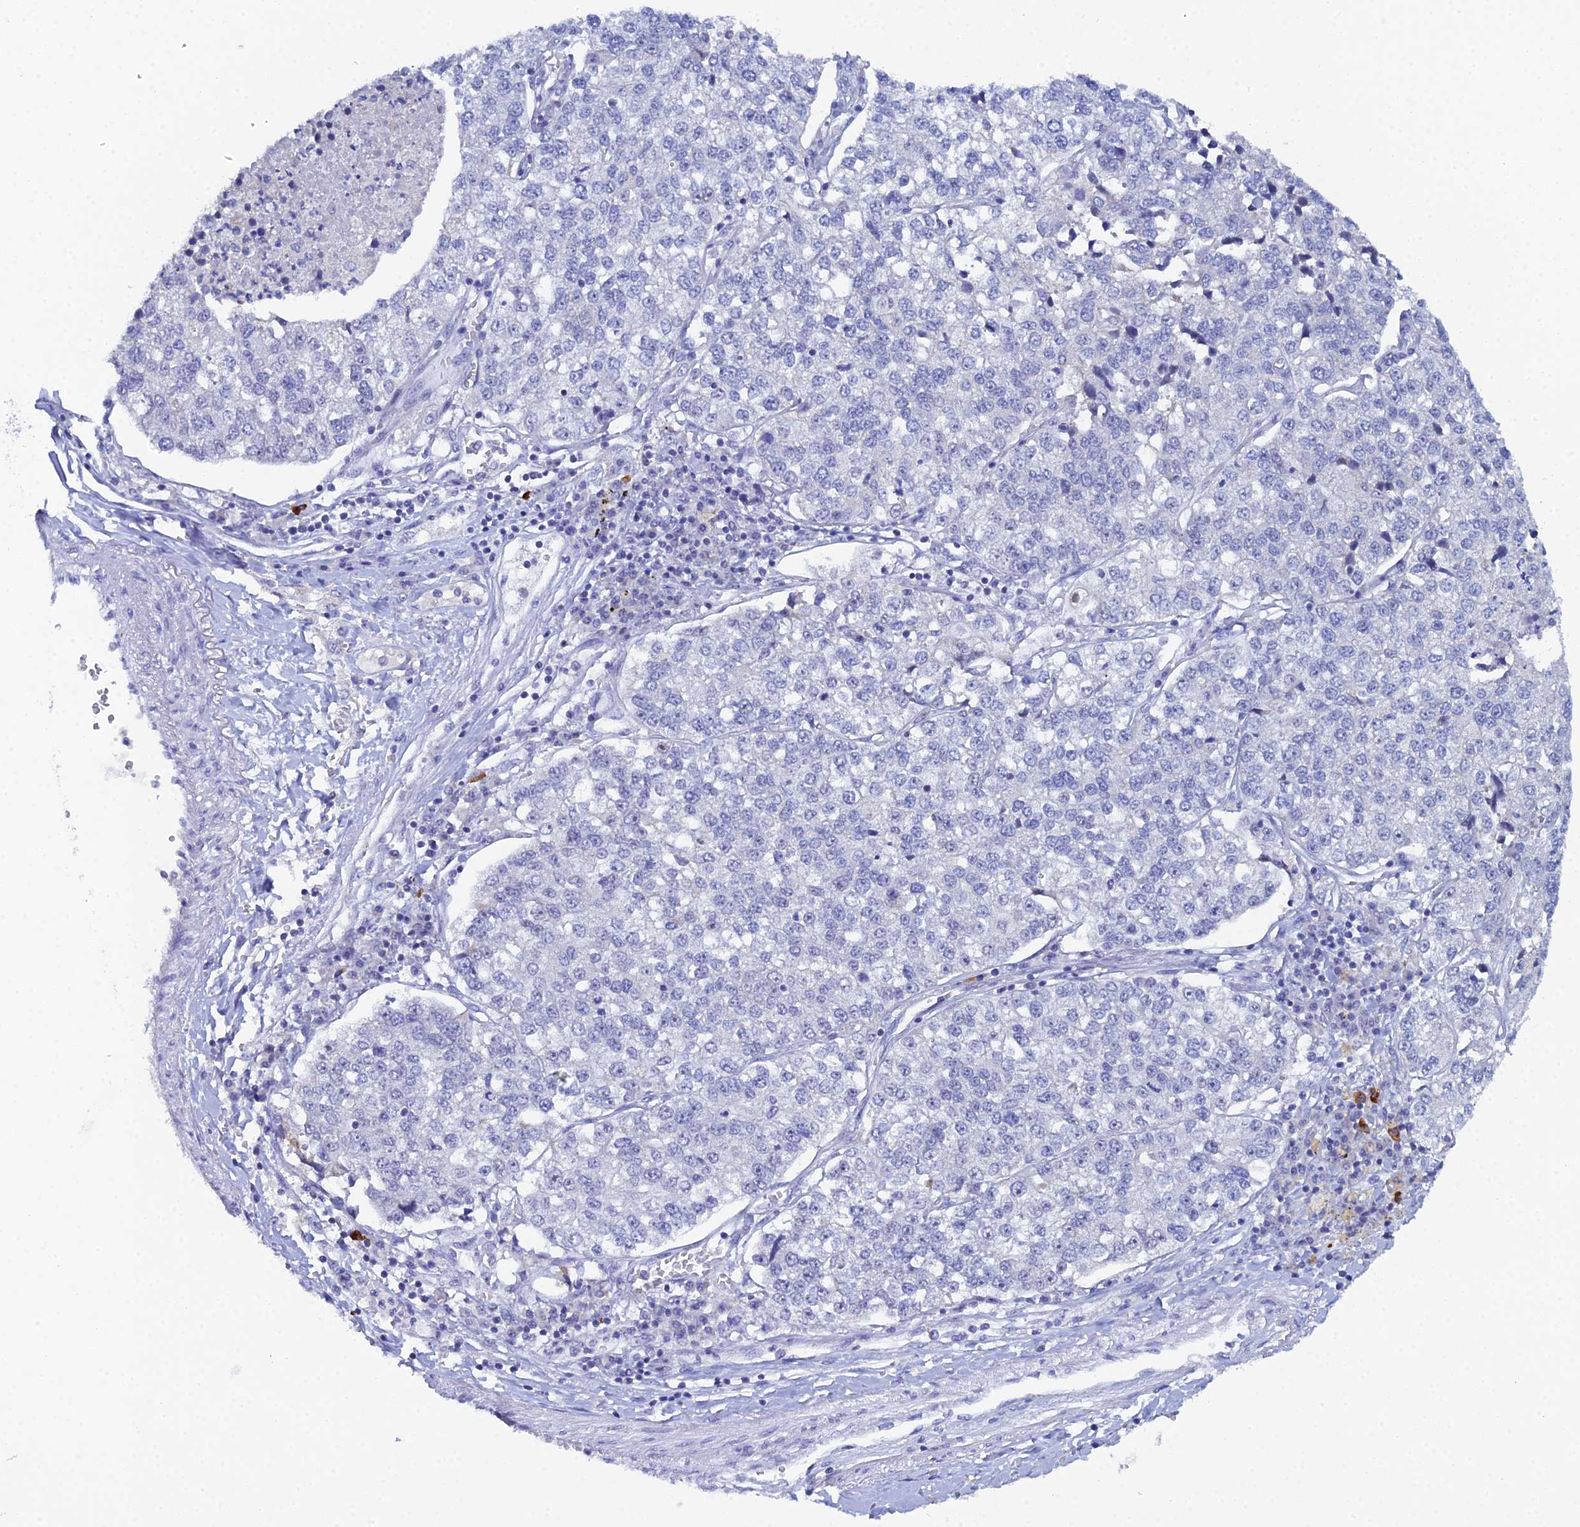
{"staining": {"intensity": "negative", "quantity": "none", "location": "none"}, "tissue": "lung cancer", "cell_type": "Tumor cells", "image_type": "cancer", "snomed": [{"axis": "morphology", "description": "Adenocarcinoma, NOS"}, {"axis": "topography", "description": "Lung"}], "caption": "Lung adenocarcinoma stained for a protein using immunohistochemistry demonstrates no expression tumor cells.", "gene": "PLPP4", "patient": {"sex": "male", "age": 49}}